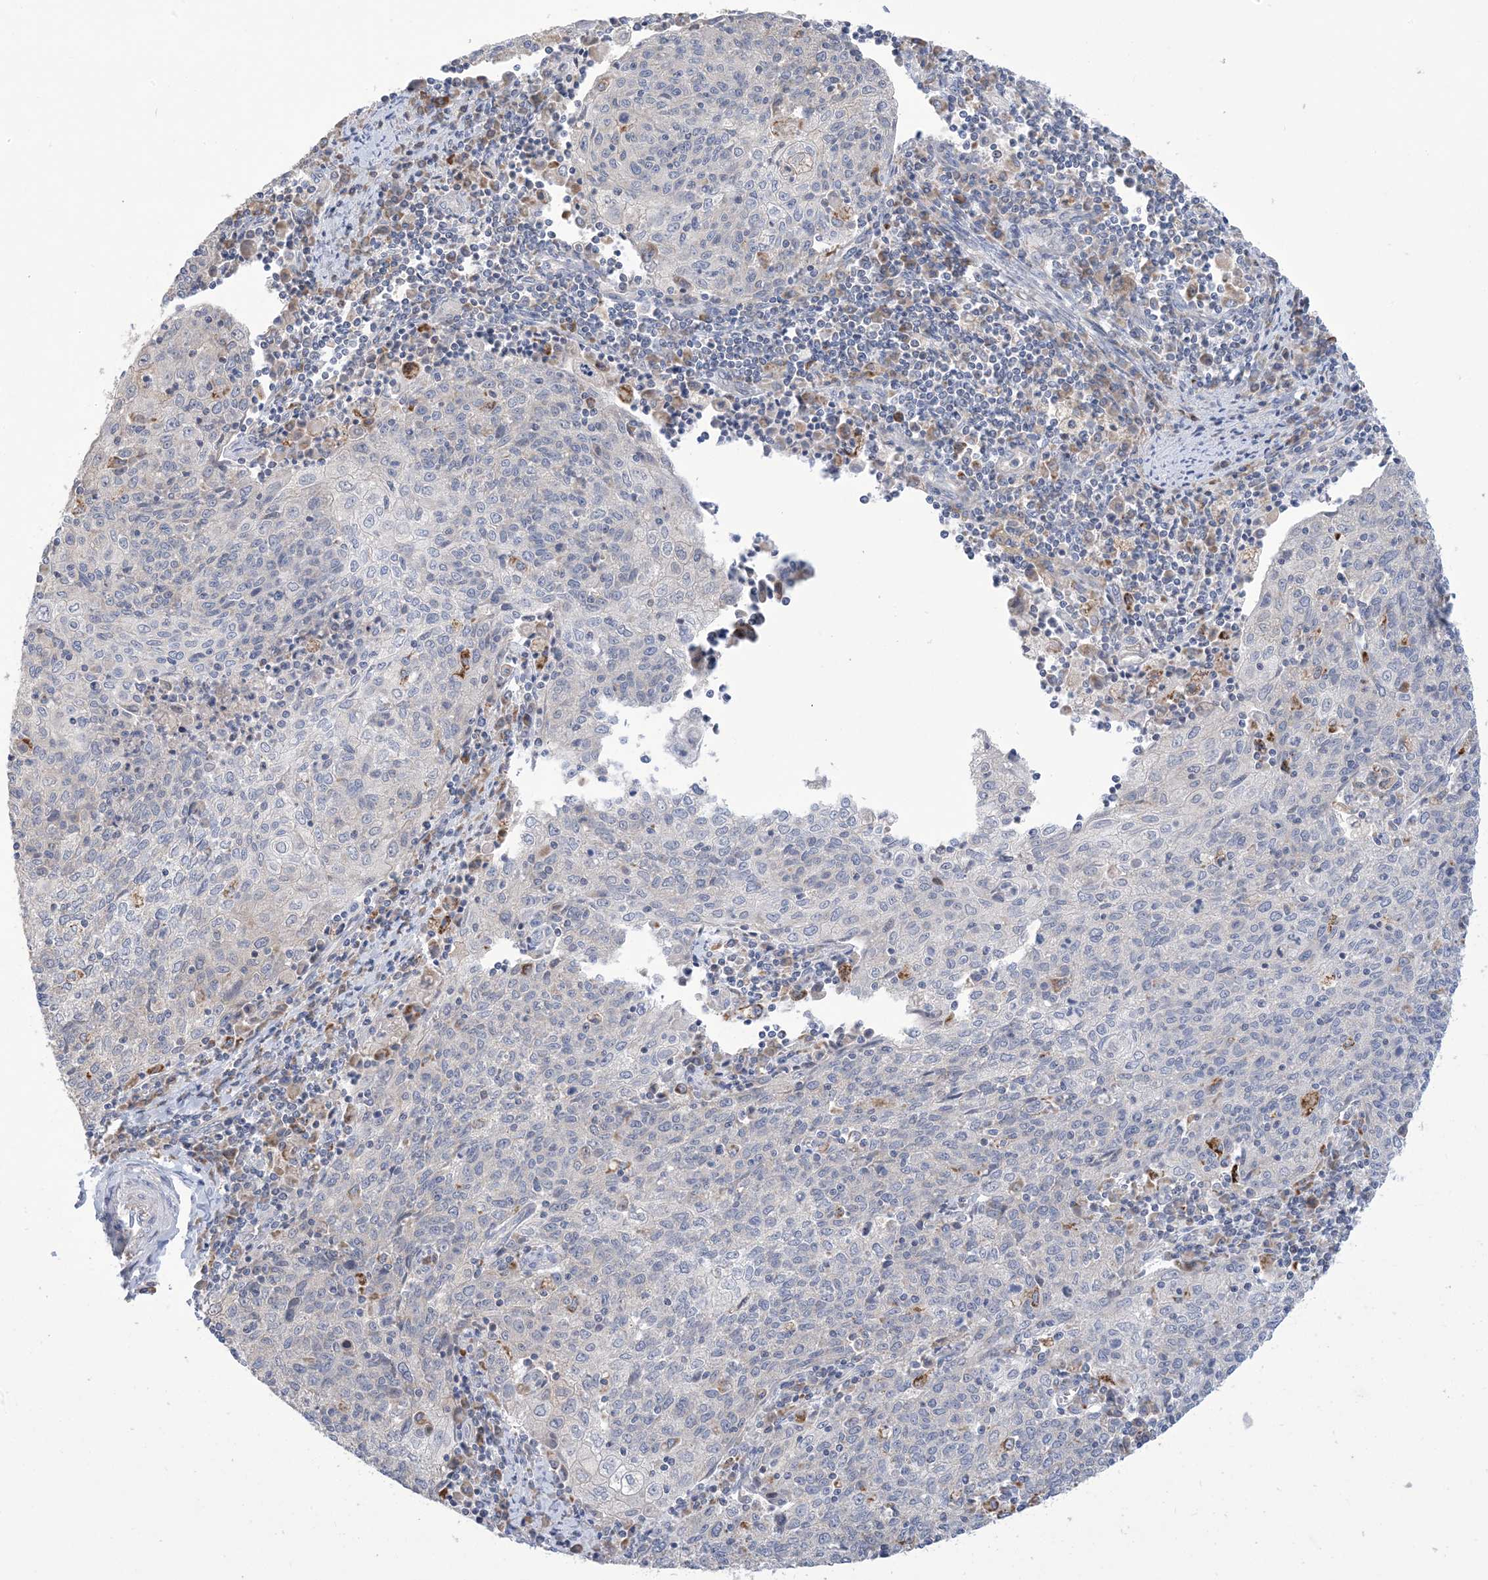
{"staining": {"intensity": "negative", "quantity": "none", "location": "none"}, "tissue": "cervical cancer", "cell_type": "Tumor cells", "image_type": "cancer", "snomed": [{"axis": "morphology", "description": "Squamous cell carcinoma, NOS"}, {"axis": "topography", "description": "Cervix"}], "caption": "Squamous cell carcinoma (cervical) stained for a protein using IHC demonstrates no positivity tumor cells.", "gene": "CLEC16A", "patient": {"sex": "female", "age": 48}}